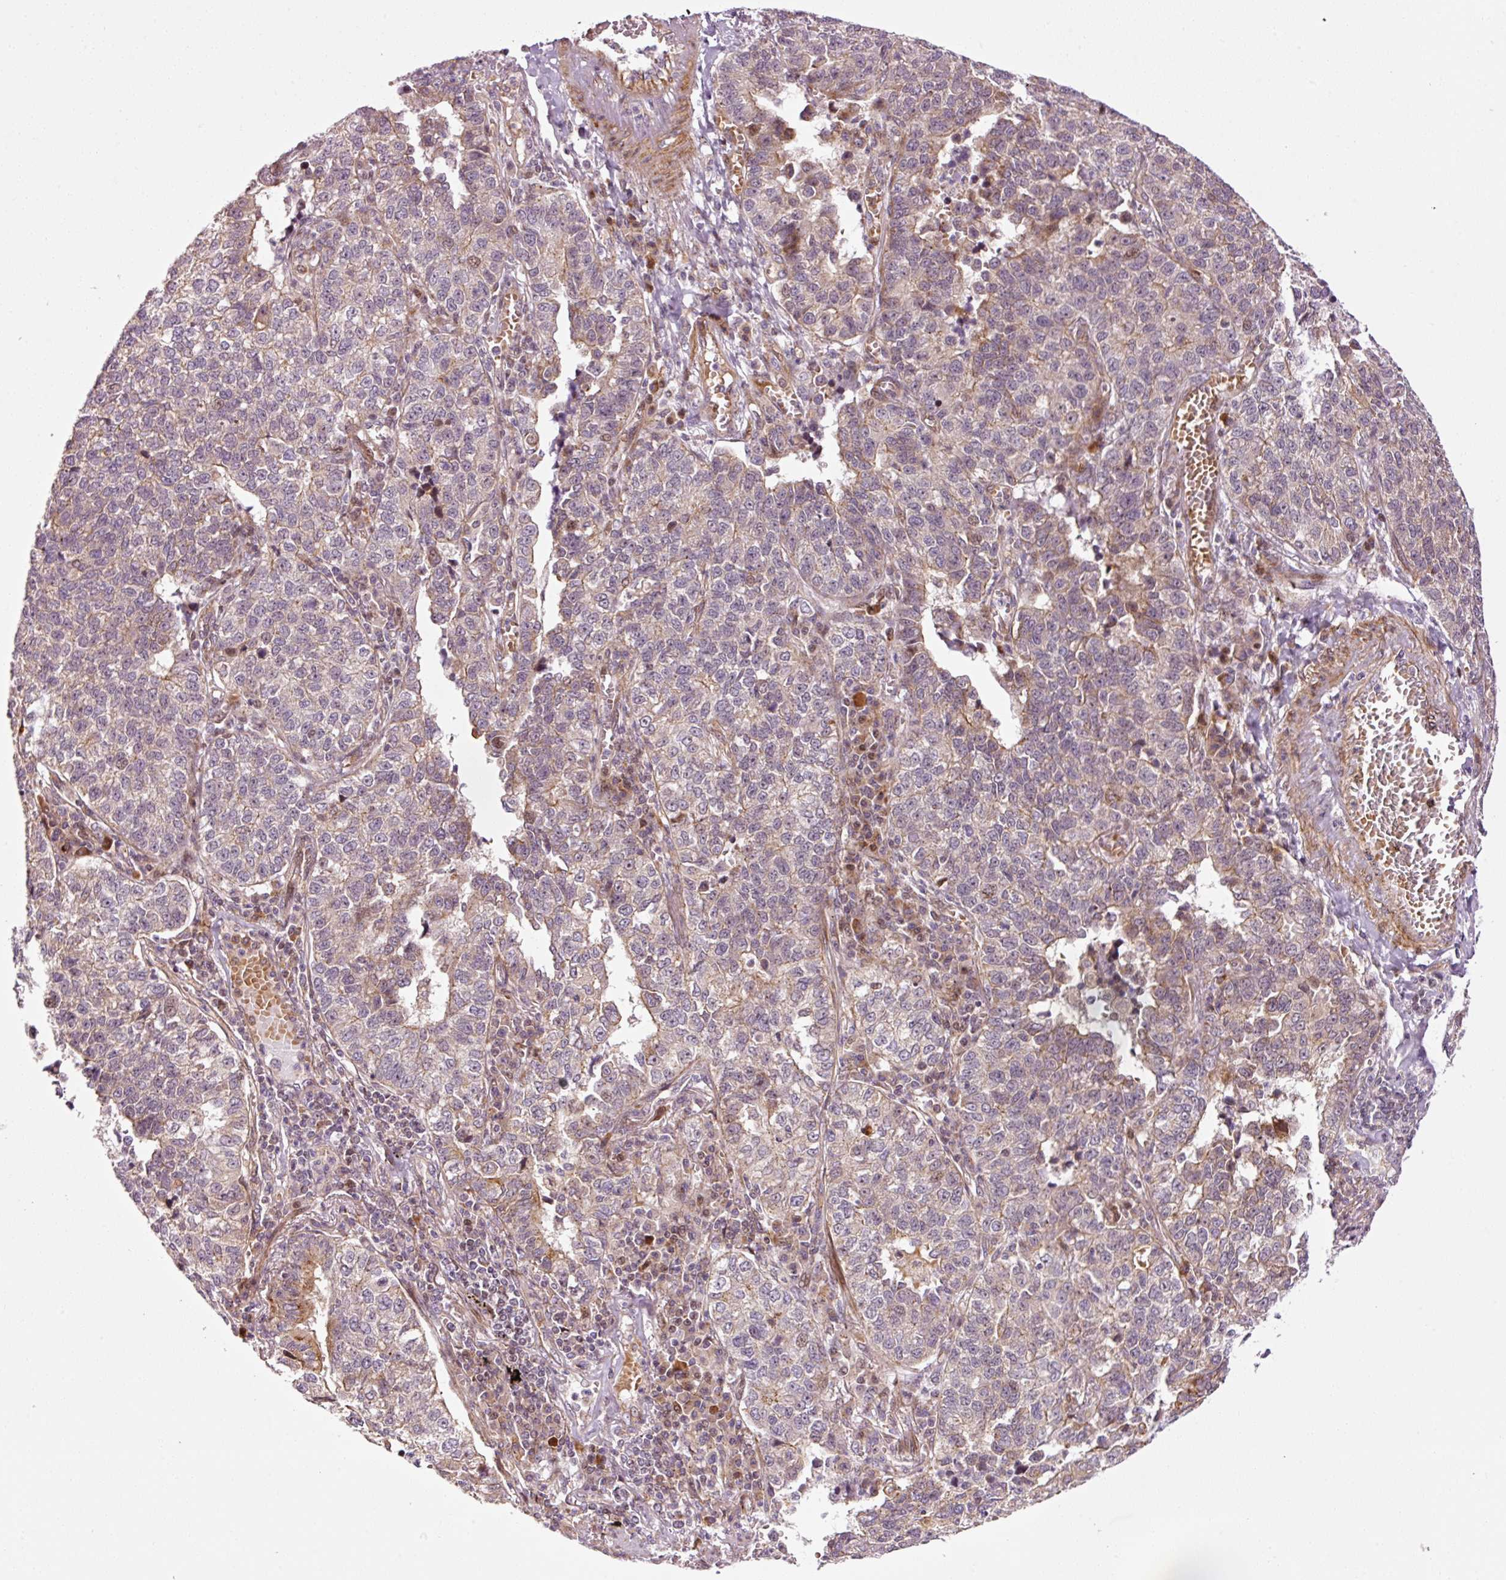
{"staining": {"intensity": "negative", "quantity": "none", "location": "none"}, "tissue": "lung cancer", "cell_type": "Tumor cells", "image_type": "cancer", "snomed": [{"axis": "morphology", "description": "Adenocarcinoma, NOS"}, {"axis": "topography", "description": "Lung"}], "caption": "Adenocarcinoma (lung) was stained to show a protein in brown. There is no significant positivity in tumor cells.", "gene": "ANKRD20A1", "patient": {"sex": "male", "age": 49}}